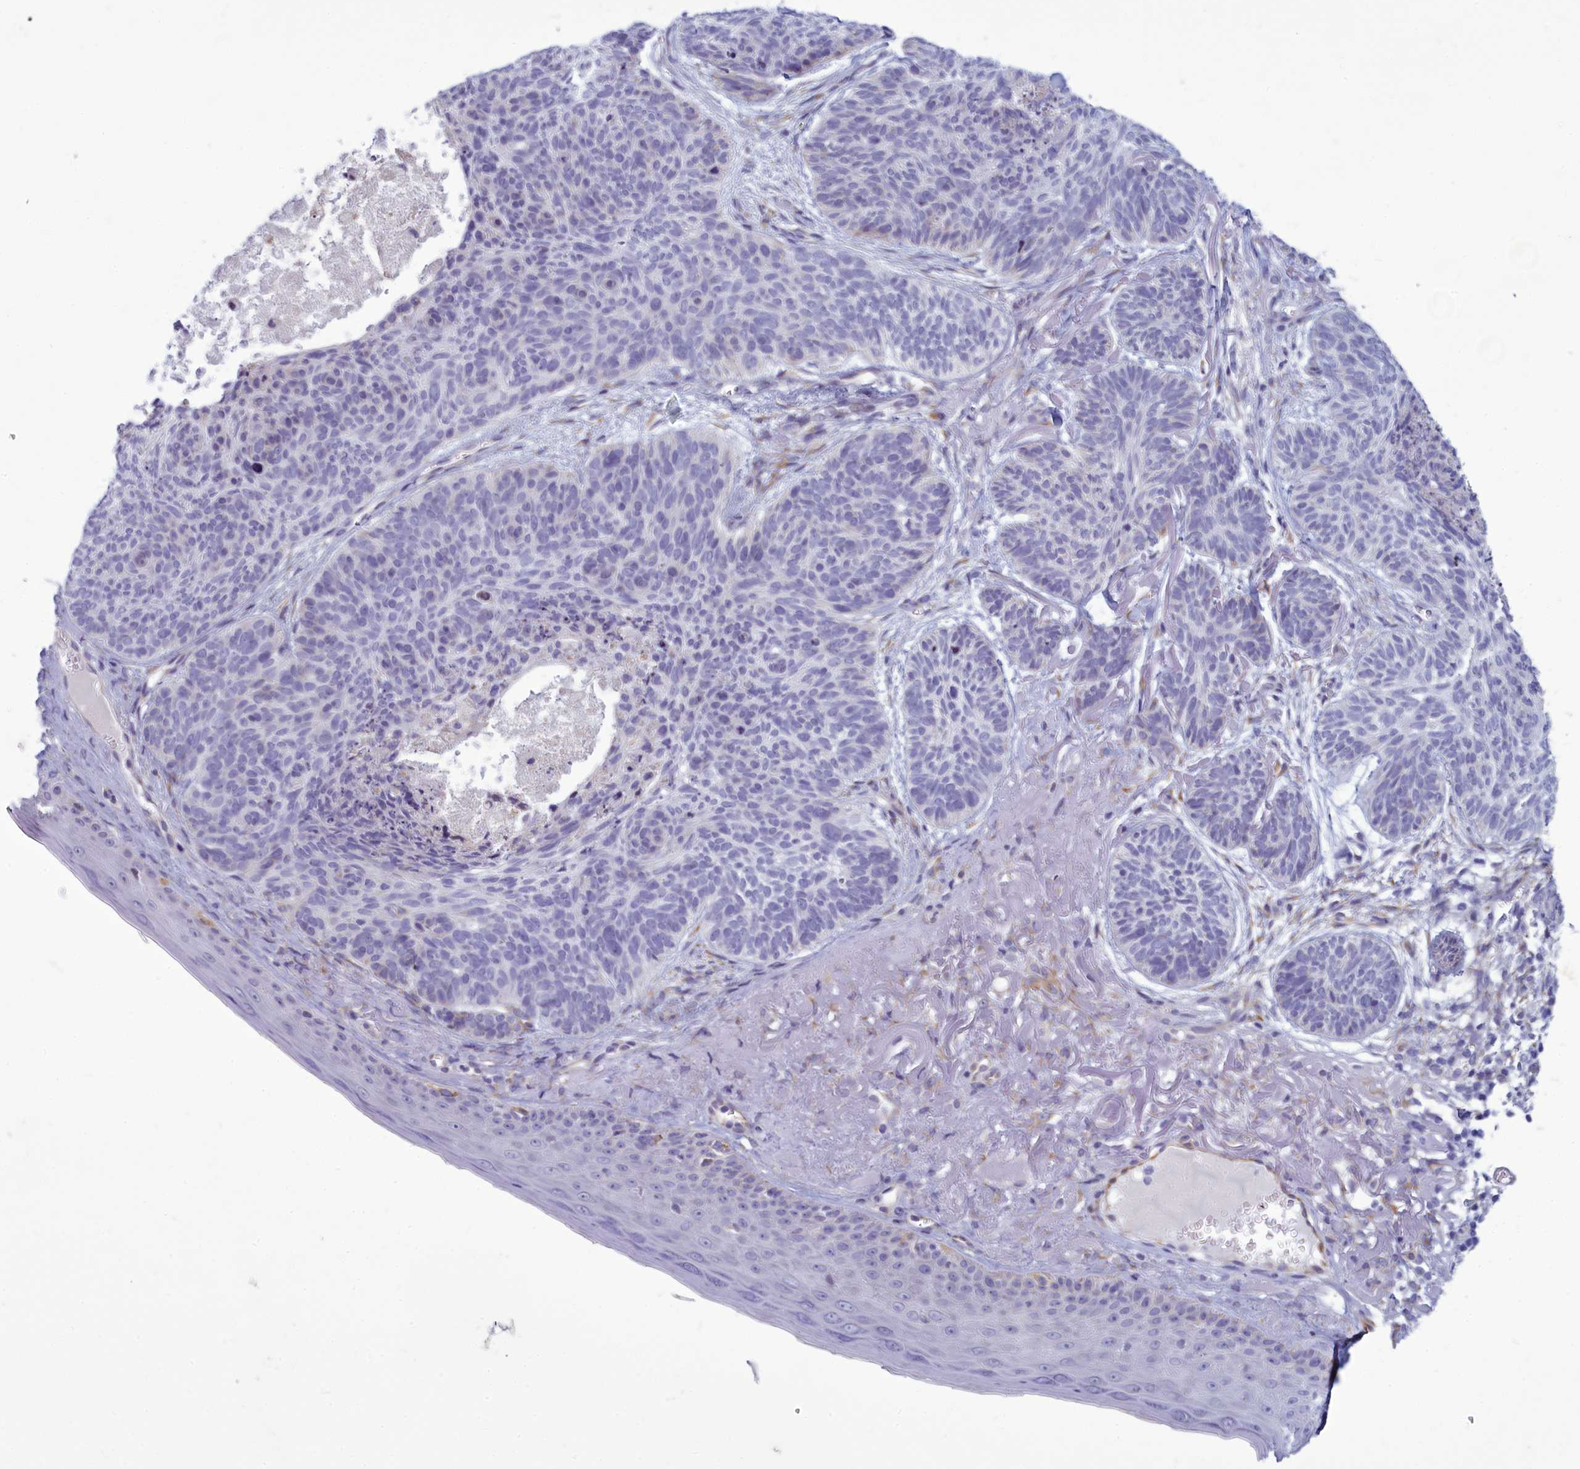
{"staining": {"intensity": "negative", "quantity": "none", "location": "none"}, "tissue": "skin cancer", "cell_type": "Tumor cells", "image_type": "cancer", "snomed": [{"axis": "morphology", "description": "Normal tissue, NOS"}, {"axis": "morphology", "description": "Basal cell carcinoma"}, {"axis": "topography", "description": "Skin"}], "caption": "Skin cancer (basal cell carcinoma) stained for a protein using IHC displays no positivity tumor cells.", "gene": "CENATAC", "patient": {"sex": "male", "age": 66}}